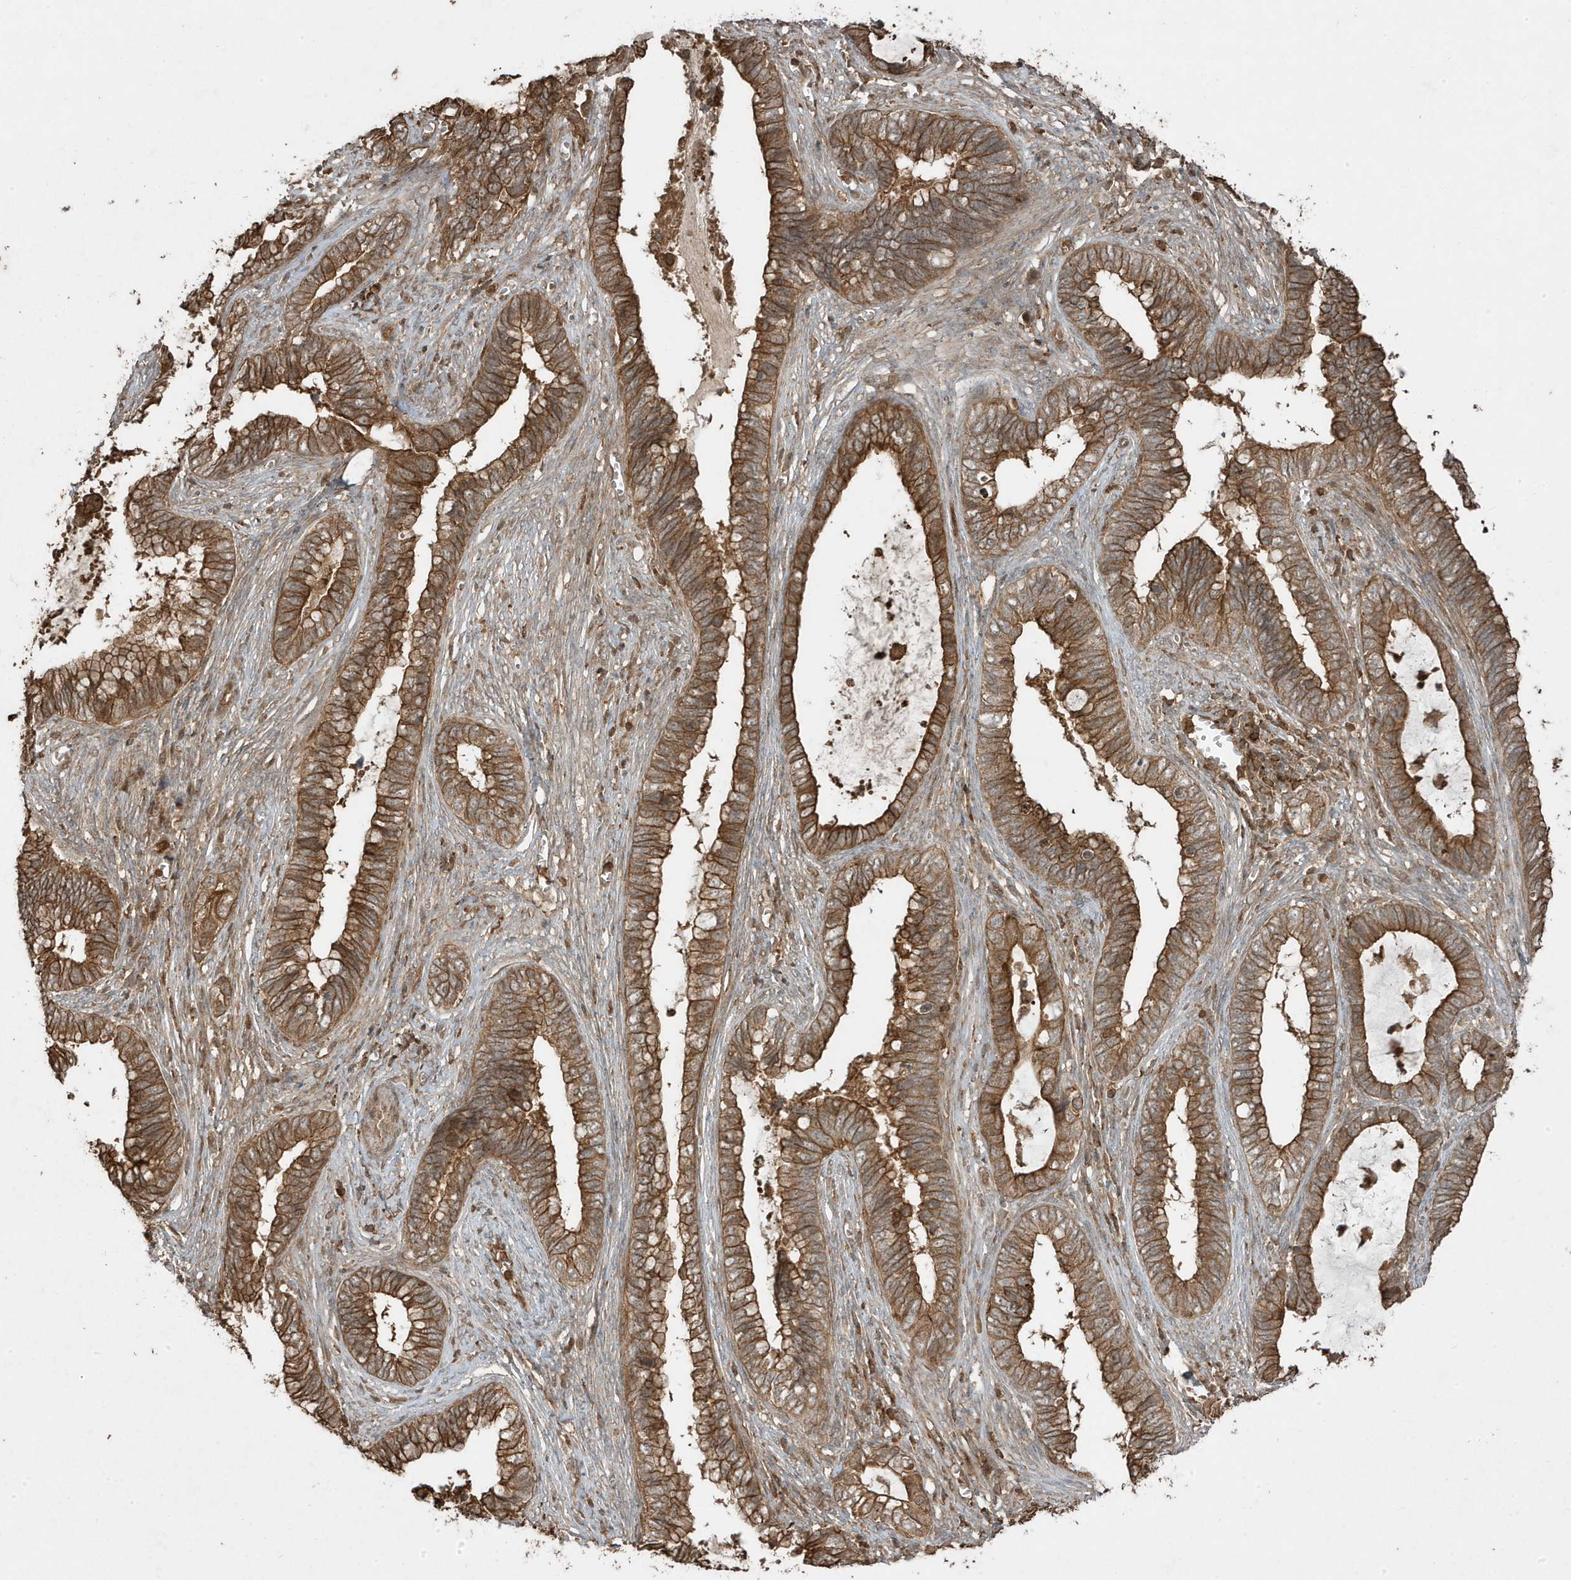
{"staining": {"intensity": "strong", "quantity": ">75%", "location": "cytoplasmic/membranous"}, "tissue": "cervical cancer", "cell_type": "Tumor cells", "image_type": "cancer", "snomed": [{"axis": "morphology", "description": "Adenocarcinoma, NOS"}, {"axis": "topography", "description": "Cervix"}], "caption": "There is high levels of strong cytoplasmic/membranous expression in tumor cells of cervical cancer (adenocarcinoma), as demonstrated by immunohistochemical staining (brown color).", "gene": "ASAP1", "patient": {"sex": "female", "age": 44}}